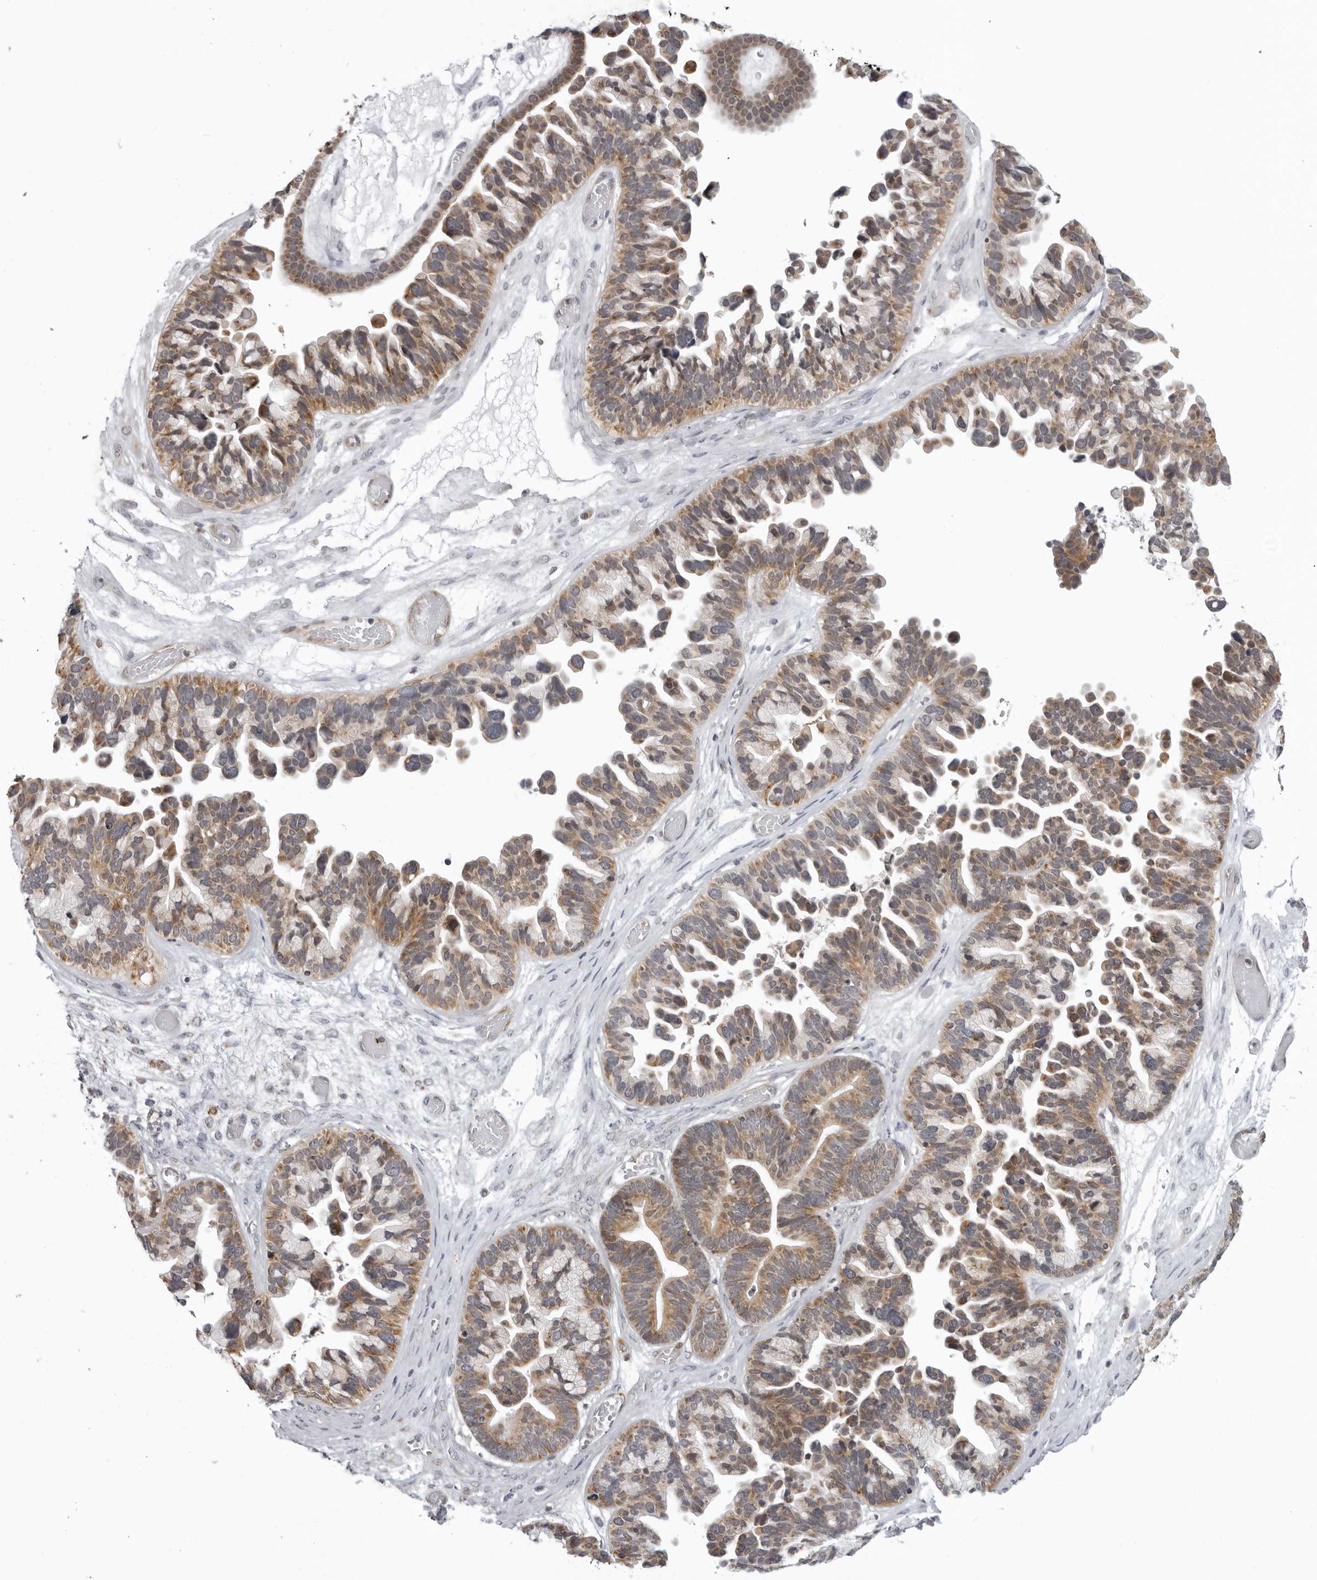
{"staining": {"intensity": "moderate", "quantity": ">75%", "location": "cytoplasmic/membranous"}, "tissue": "ovarian cancer", "cell_type": "Tumor cells", "image_type": "cancer", "snomed": [{"axis": "morphology", "description": "Cystadenocarcinoma, serous, NOS"}, {"axis": "topography", "description": "Ovary"}], "caption": "This histopathology image demonstrates IHC staining of ovarian serous cystadenocarcinoma, with medium moderate cytoplasmic/membranous positivity in approximately >75% of tumor cells.", "gene": "MRPS15", "patient": {"sex": "female", "age": 56}}